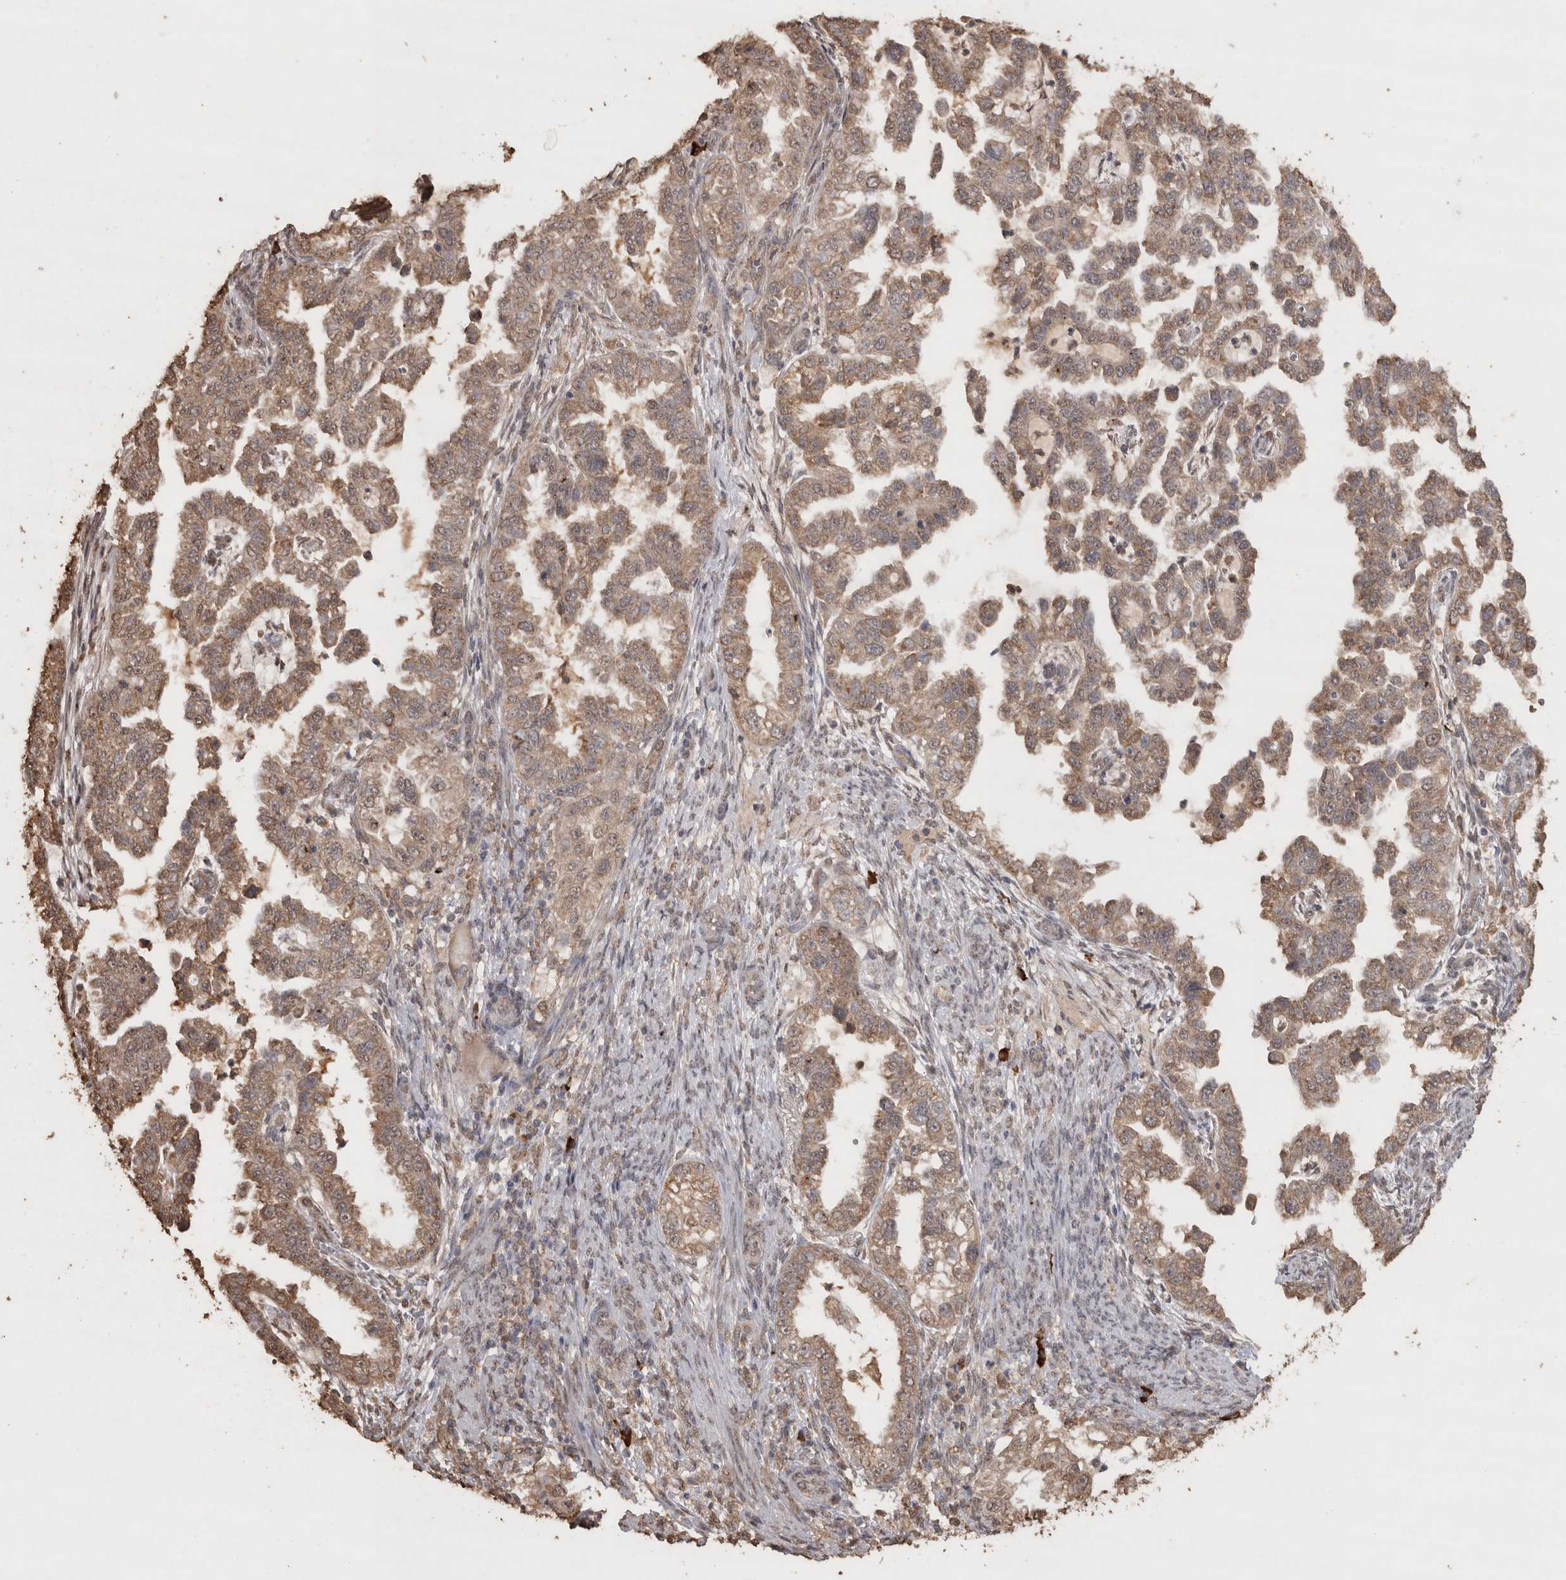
{"staining": {"intensity": "moderate", "quantity": ">75%", "location": "cytoplasmic/membranous"}, "tissue": "endometrial cancer", "cell_type": "Tumor cells", "image_type": "cancer", "snomed": [{"axis": "morphology", "description": "Adenocarcinoma, NOS"}, {"axis": "topography", "description": "Endometrium"}], "caption": "Protein analysis of endometrial adenocarcinoma tissue displays moderate cytoplasmic/membranous staining in about >75% of tumor cells.", "gene": "CRELD2", "patient": {"sex": "female", "age": 85}}